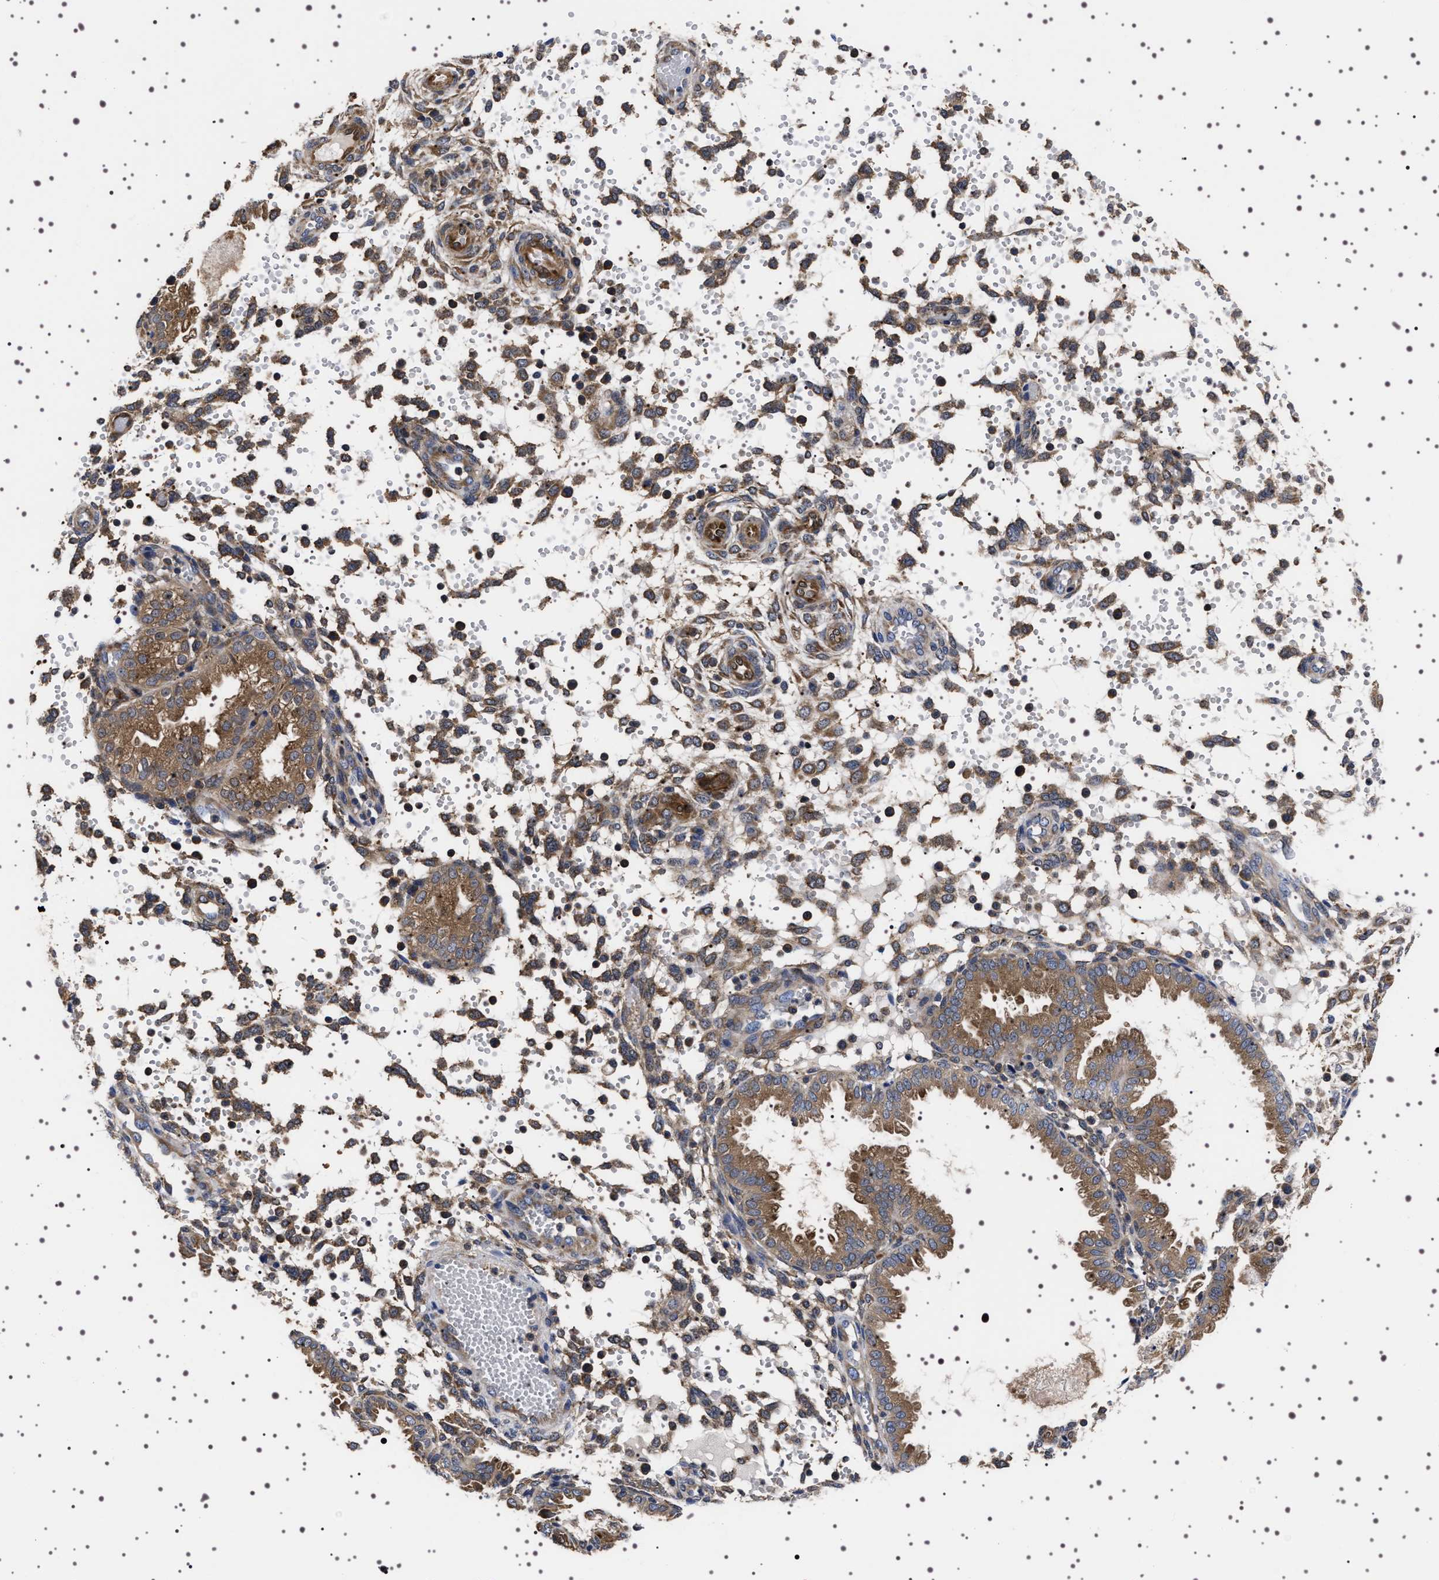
{"staining": {"intensity": "moderate", "quantity": "<25%", "location": "cytoplasmic/membranous"}, "tissue": "endometrium", "cell_type": "Cells in endometrial stroma", "image_type": "normal", "snomed": [{"axis": "morphology", "description": "Normal tissue, NOS"}, {"axis": "topography", "description": "Endometrium"}], "caption": "A histopathology image of human endometrium stained for a protein reveals moderate cytoplasmic/membranous brown staining in cells in endometrial stroma. Immunohistochemistry (ihc) stains the protein in brown and the nuclei are stained blue.", "gene": "DARS1", "patient": {"sex": "female", "age": 33}}